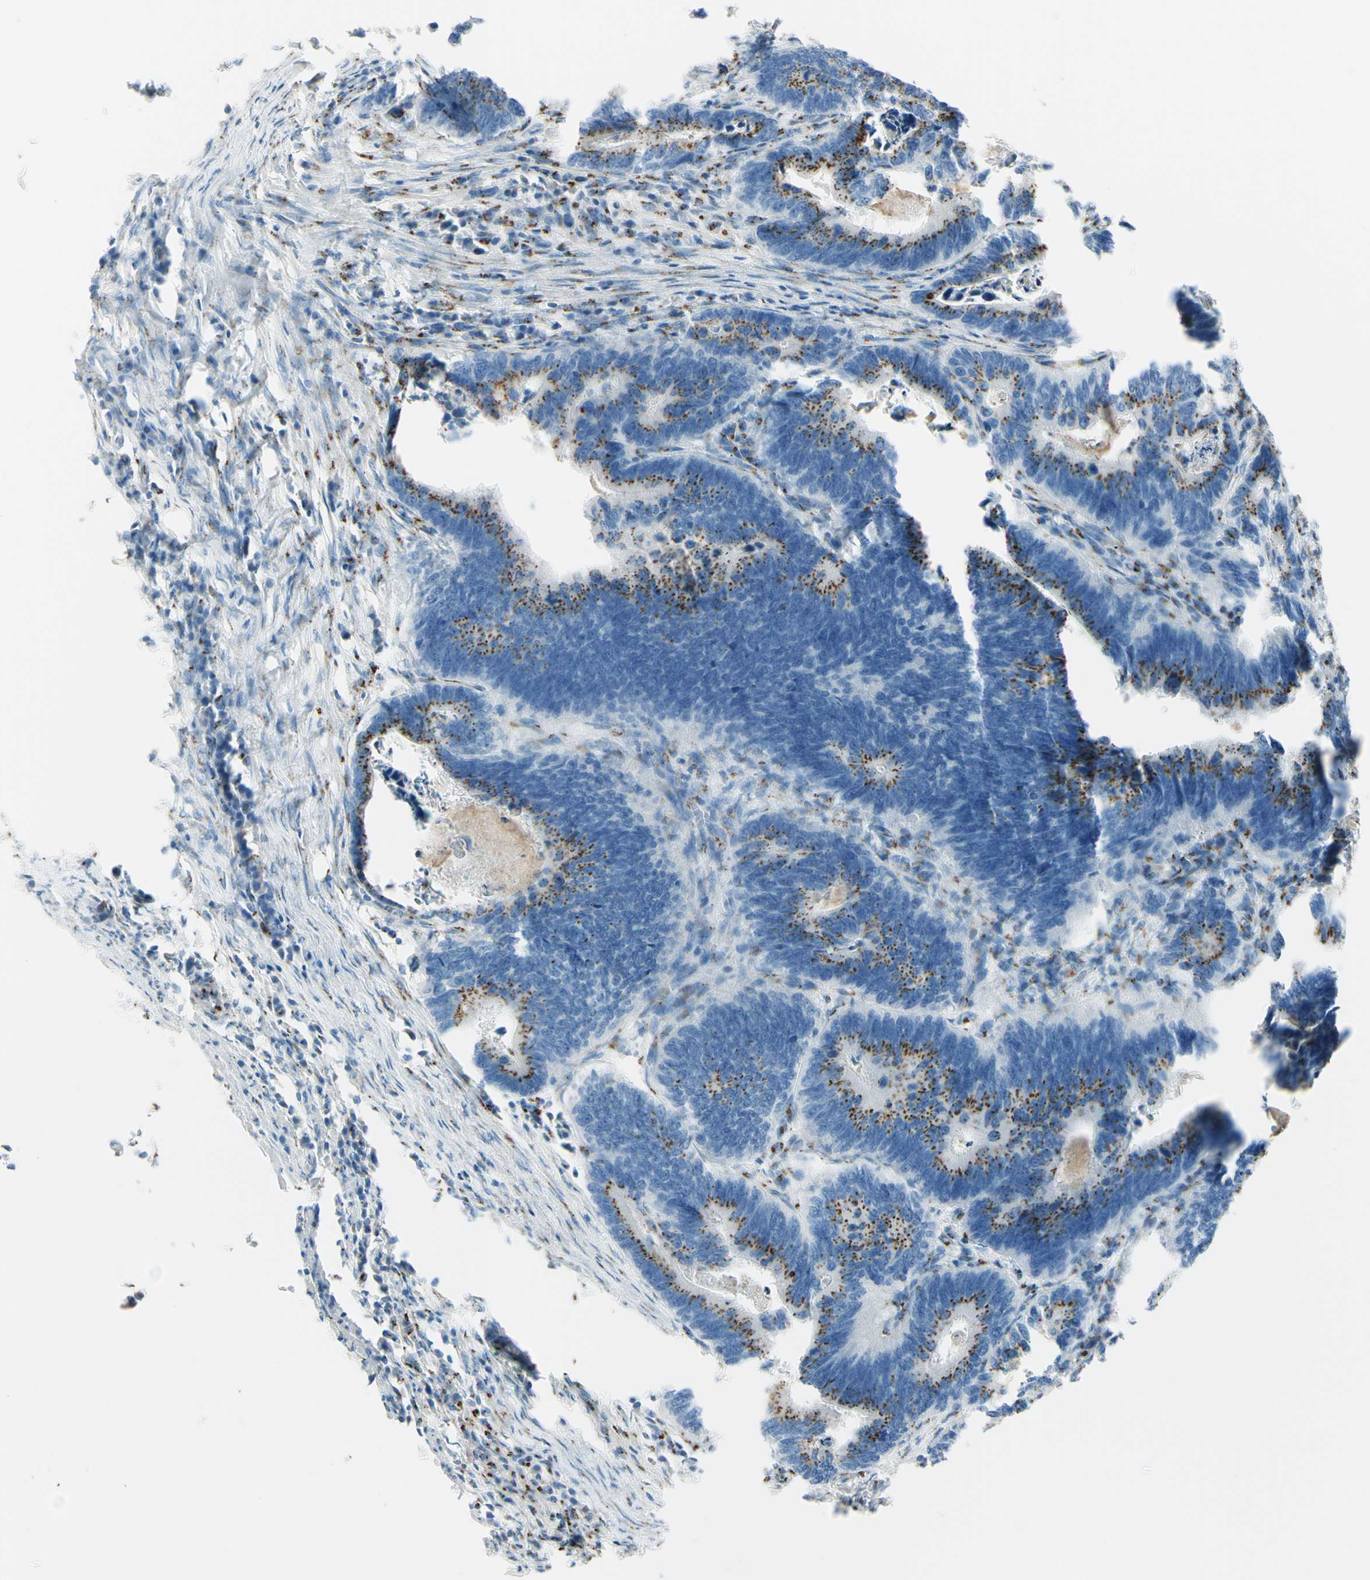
{"staining": {"intensity": "strong", "quantity": "25%-75%", "location": "cytoplasmic/membranous"}, "tissue": "colorectal cancer", "cell_type": "Tumor cells", "image_type": "cancer", "snomed": [{"axis": "morphology", "description": "Adenocarcinoma, NOS"}, {"axis": "topography", "description": "Colon"}], "caption": "Human colorectal cancer (adenocarcinoma) stained for a protein (brown) demonstrates strong cytoplasmic/membranous positive expression in about 25%-75% of tumor cells.", "gene": "B4GALT1", "patient": {"sex": "male", "age": 72}}